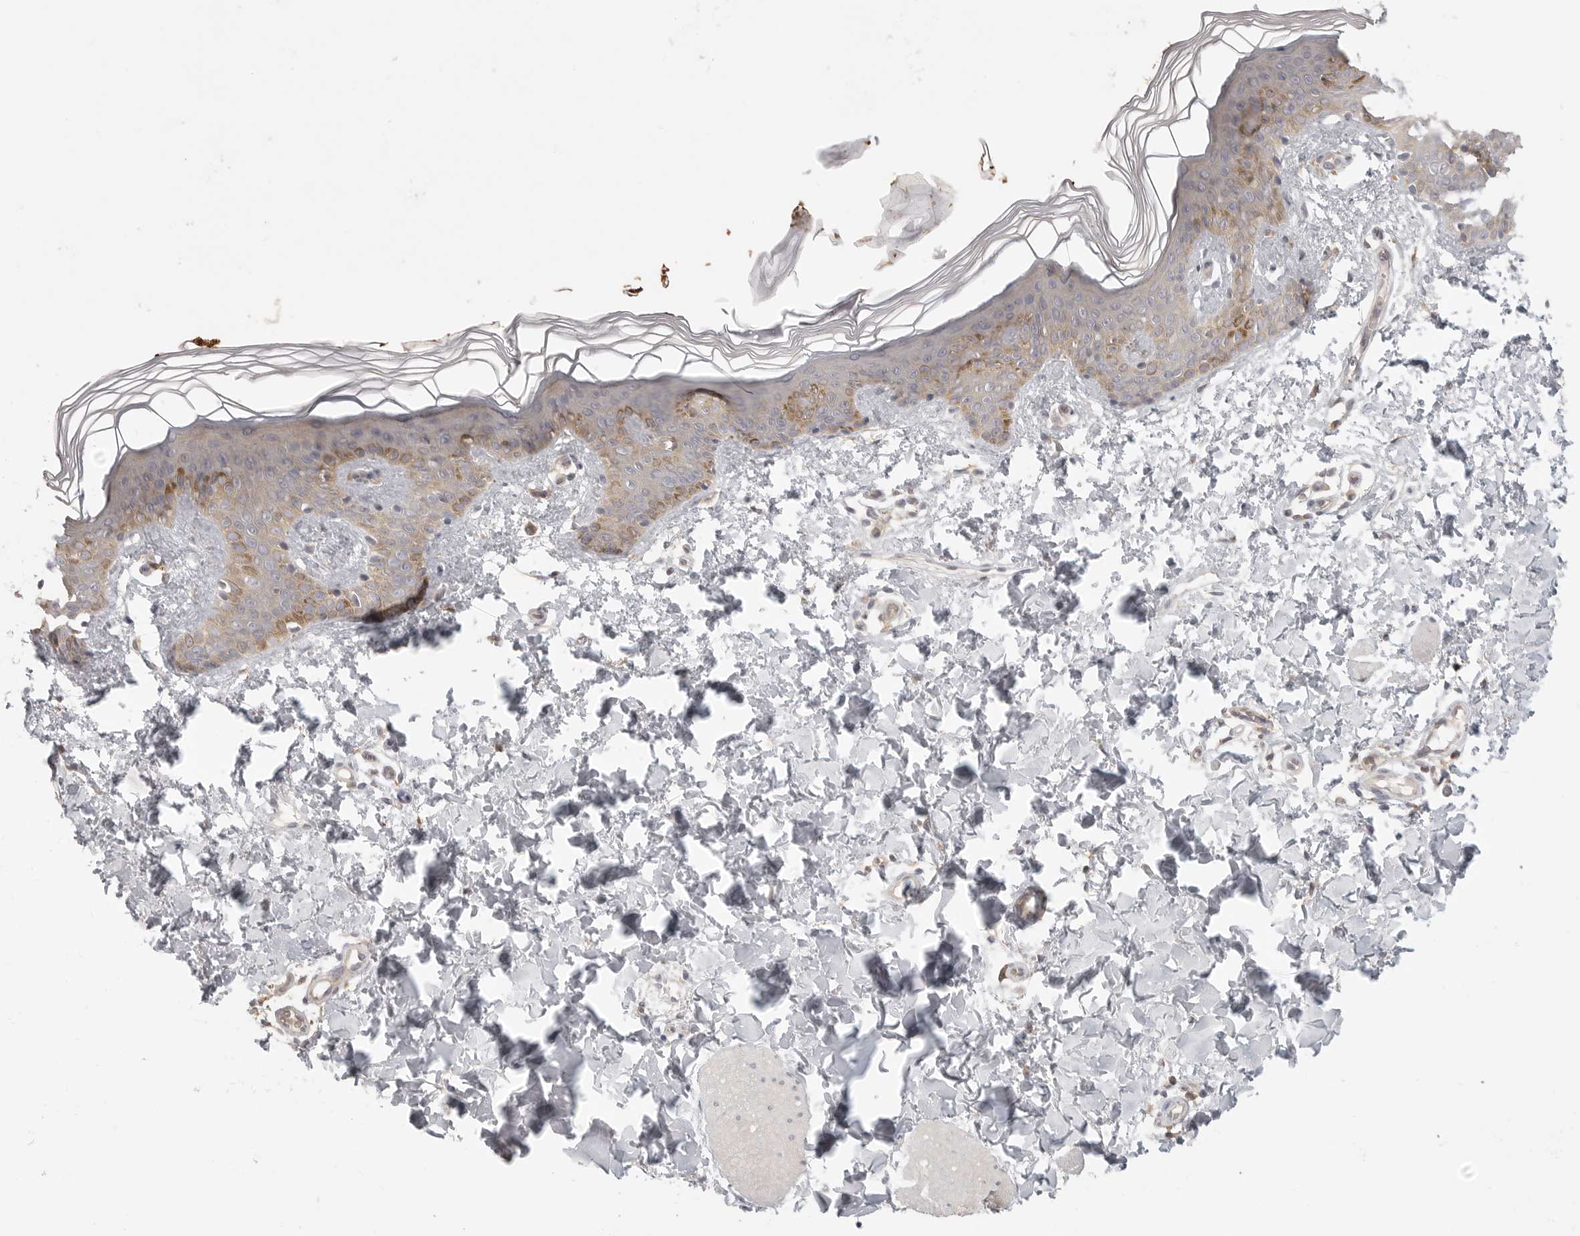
{"staining": {"intensity": "negative", "quantity": "none", "location": "none"}, "tissue": "skin", "cell_type": "Fibroblasts", "image_type": "normal", "snomed": [{"axis": "morphology", "description": "Normal tissue, NOS"}, {"axis": "morphology", "description": "Neoplasm, benign, NOS"}, {"axis": "topography", "description": "Skin"}, {"axis": "topography", "description": "Soft tissue"}], "caption": "This is a image of immunohistochemistry staining of normal skin, which shows no staining in fibroblasts. (DAB (3,3'-diaminobenzidine) immunohistochemistry (IHC) visualized using brightfield microscopy, high magnification).", "gene": "DBNL", "patient": {"sex": "male", "age": 26}}